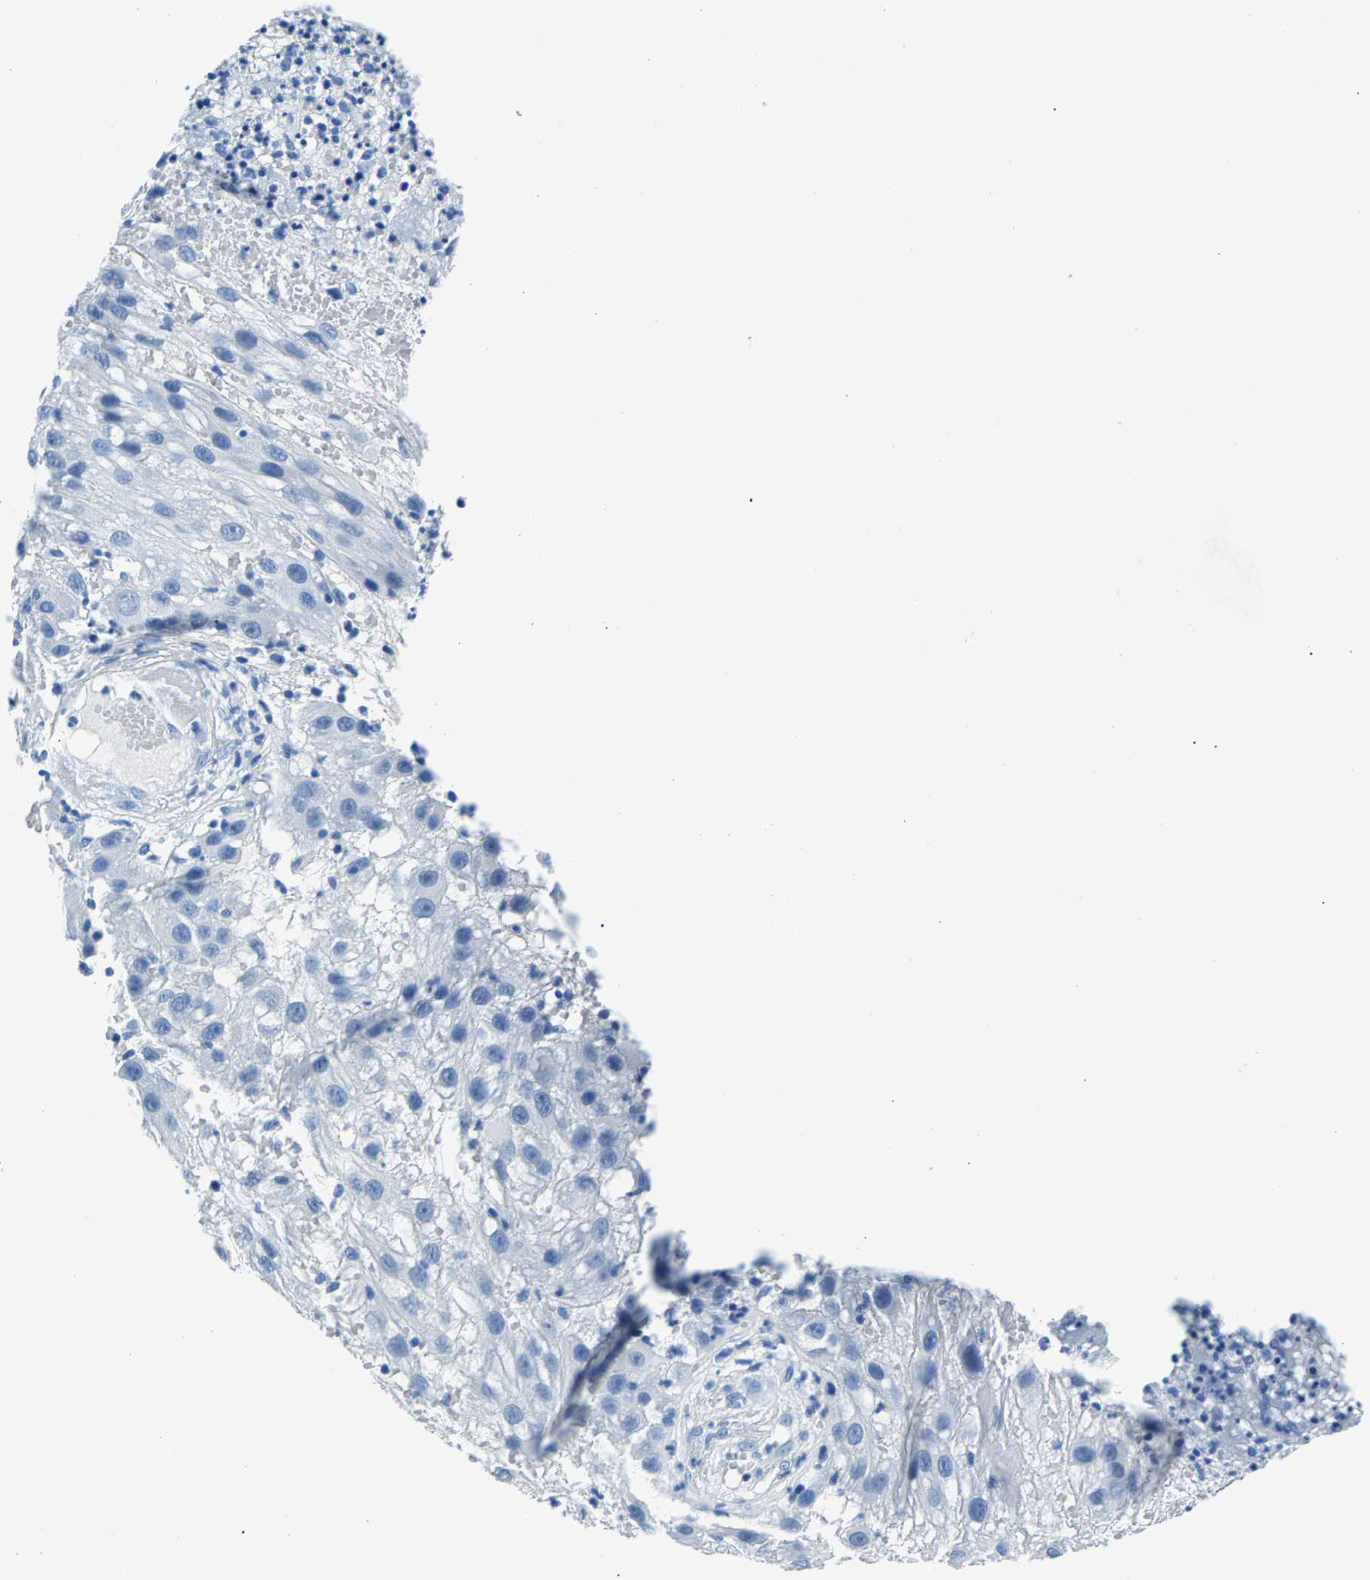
{"staining": {"intensity": "negative", "quantity": "none", "location": "none"}, "tissue": "melanoma", "cell_type": "Tumor cells", "image_type": "cancer", "snomed": [{"axis": "morphology", "description": "Malignant melanoma, NOS"}, {"axis": "topography", "description": "Skin"}], "caption": "Human melanoma stained for a protein using IHC exhibits no positivity in tumor cells.", "gene": "CPS1", "patient": {"sex": "female", "age": 81}}